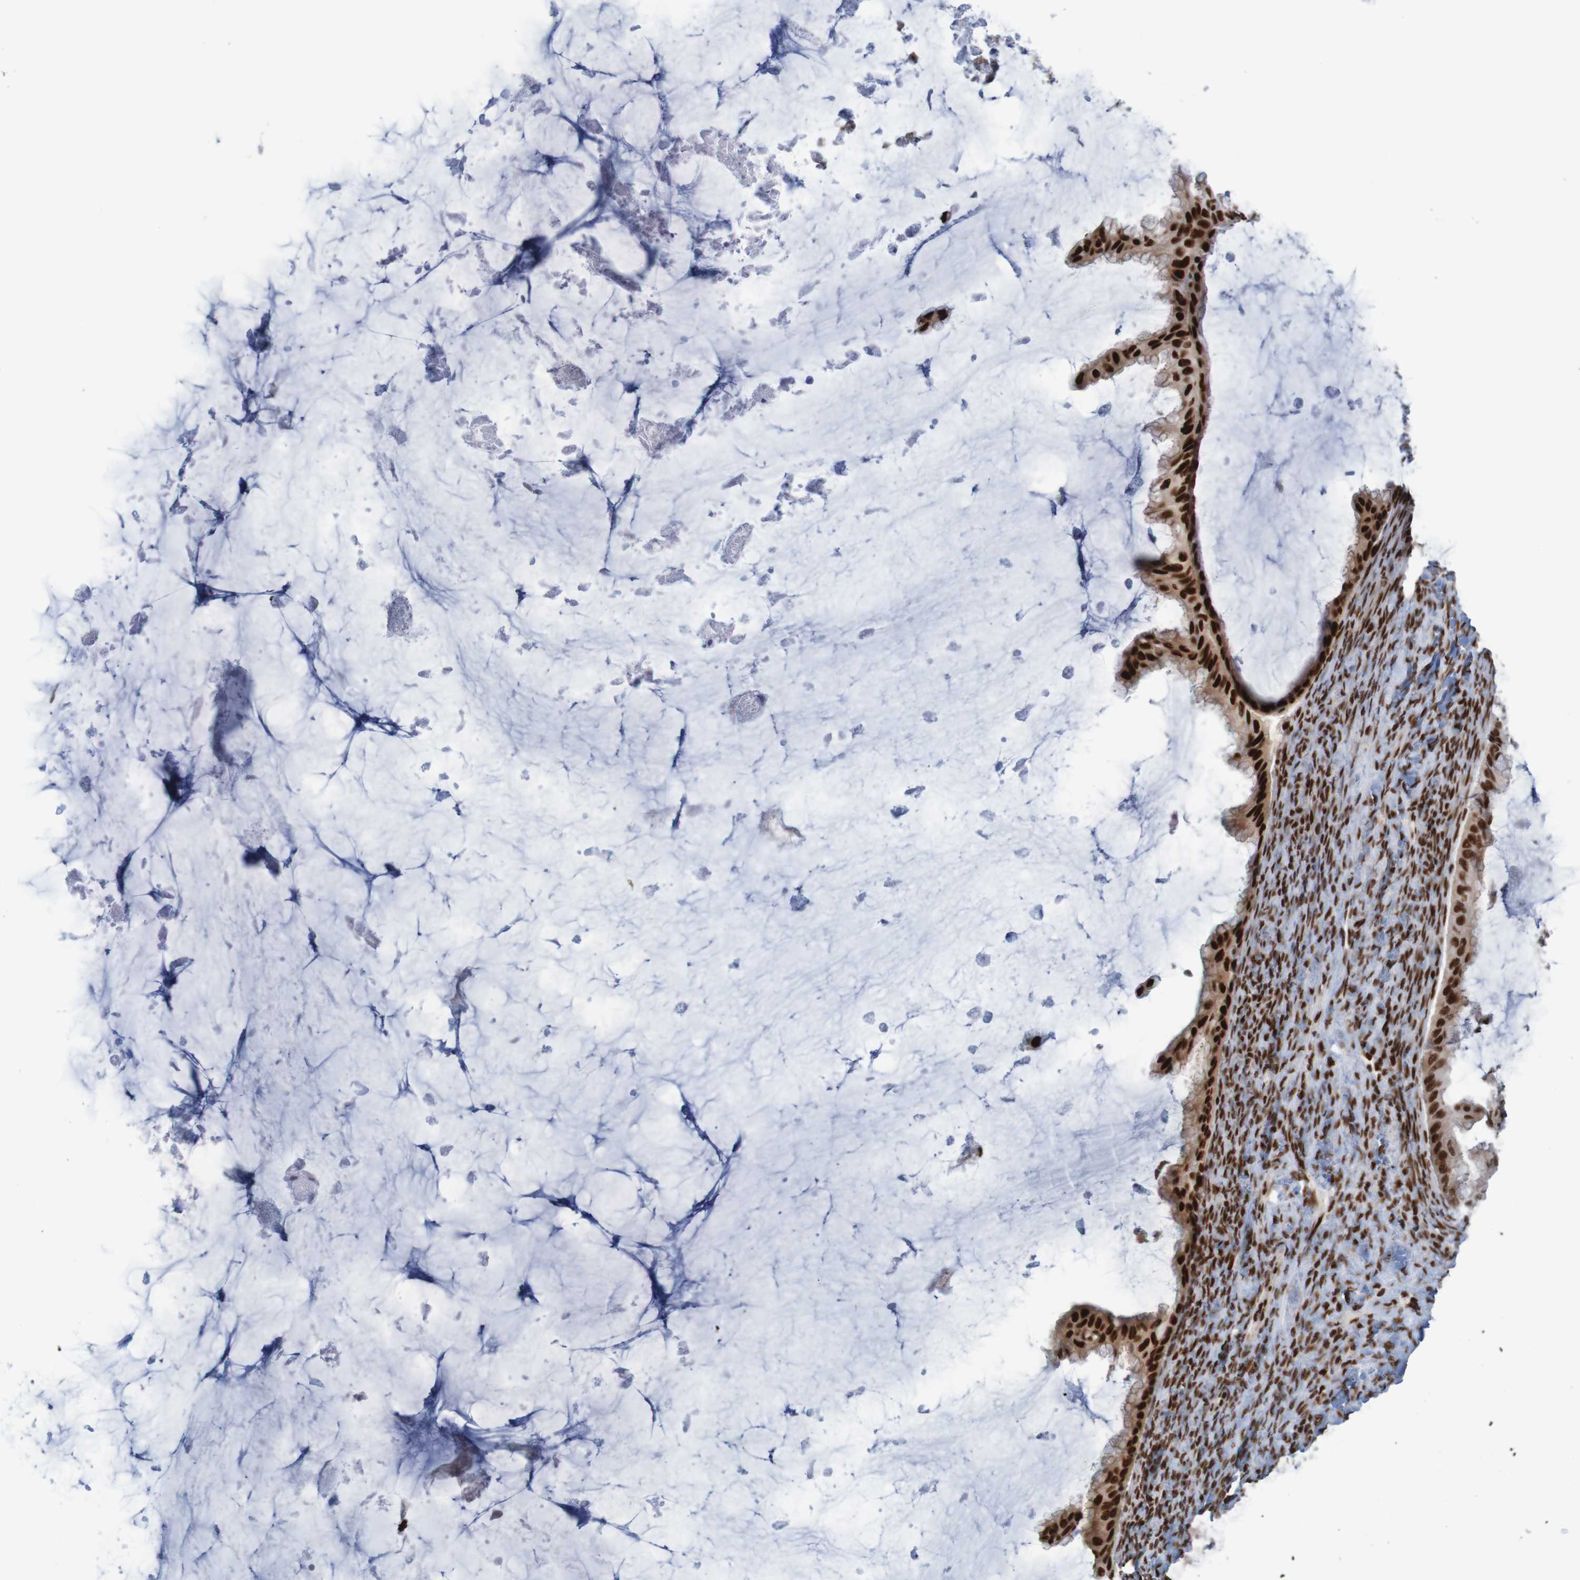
{"staining": {"intensity": "strong", "quantity": ">75%", "location": "nuclear"}, "tissue": "ovarian cancer", "cell_type": "Tumor cells", "image_type": "cancer", "snomed": [{"axis": "morphology", "description": "Cystadenocarcinoma, mucinous, NOS"}, {"axis": "topography", "description": "Ovary"}], "caption": "Ovarian cancer (mucinous cystadenocarcinoma) stained for a protein exhibits strong nuclear positivity in tumor cells. (DAB IHC, brown staining for protein, blue staining for nuclei).", "gene": "THRAP3", "patient": {"sex": "female", "age": 61}}